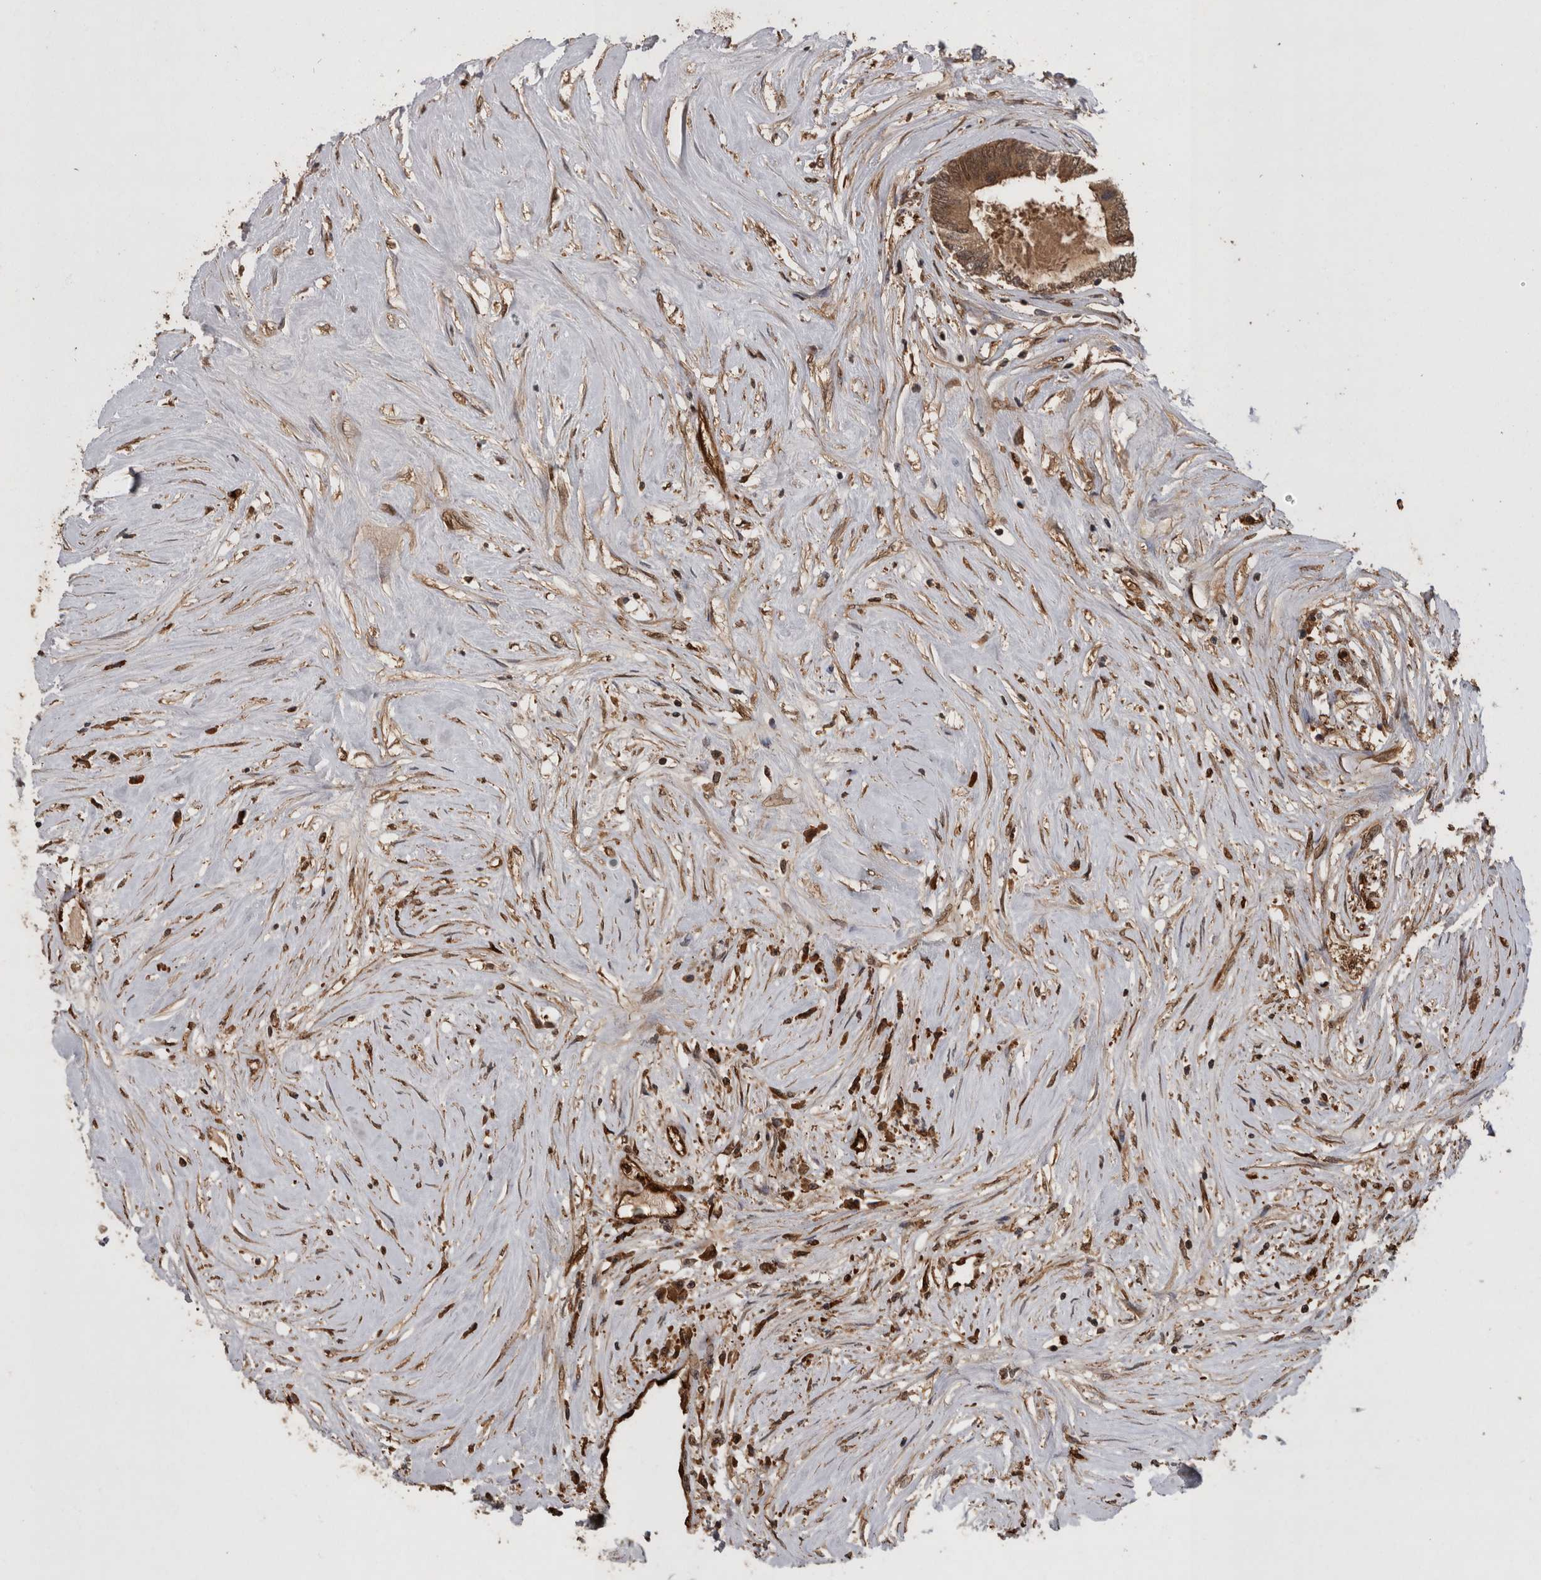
{"staining": {"intensity": "moderate", "quantity": ">75%", "location": "cytoplasmic/membranous"}, "tissue": "colorectal cancer", "cell_type": "Tumor cells", "image_type": "cancer", "snomed": [{"axis": "morphology", "description": "Adenocarcinoma, NOS"}, {"axis": "topography", "description": "Rectum"}], "caption": "IHC photomicrograph of human colorectal cancer (adenocarcinoma) stained for a protein (brown), which shows medium levels of moderate cytoplasmic/membranous staining in about >75% of tumor cells.", "gene": "LXN", "patient": {"sex": "male", "age": 63}}